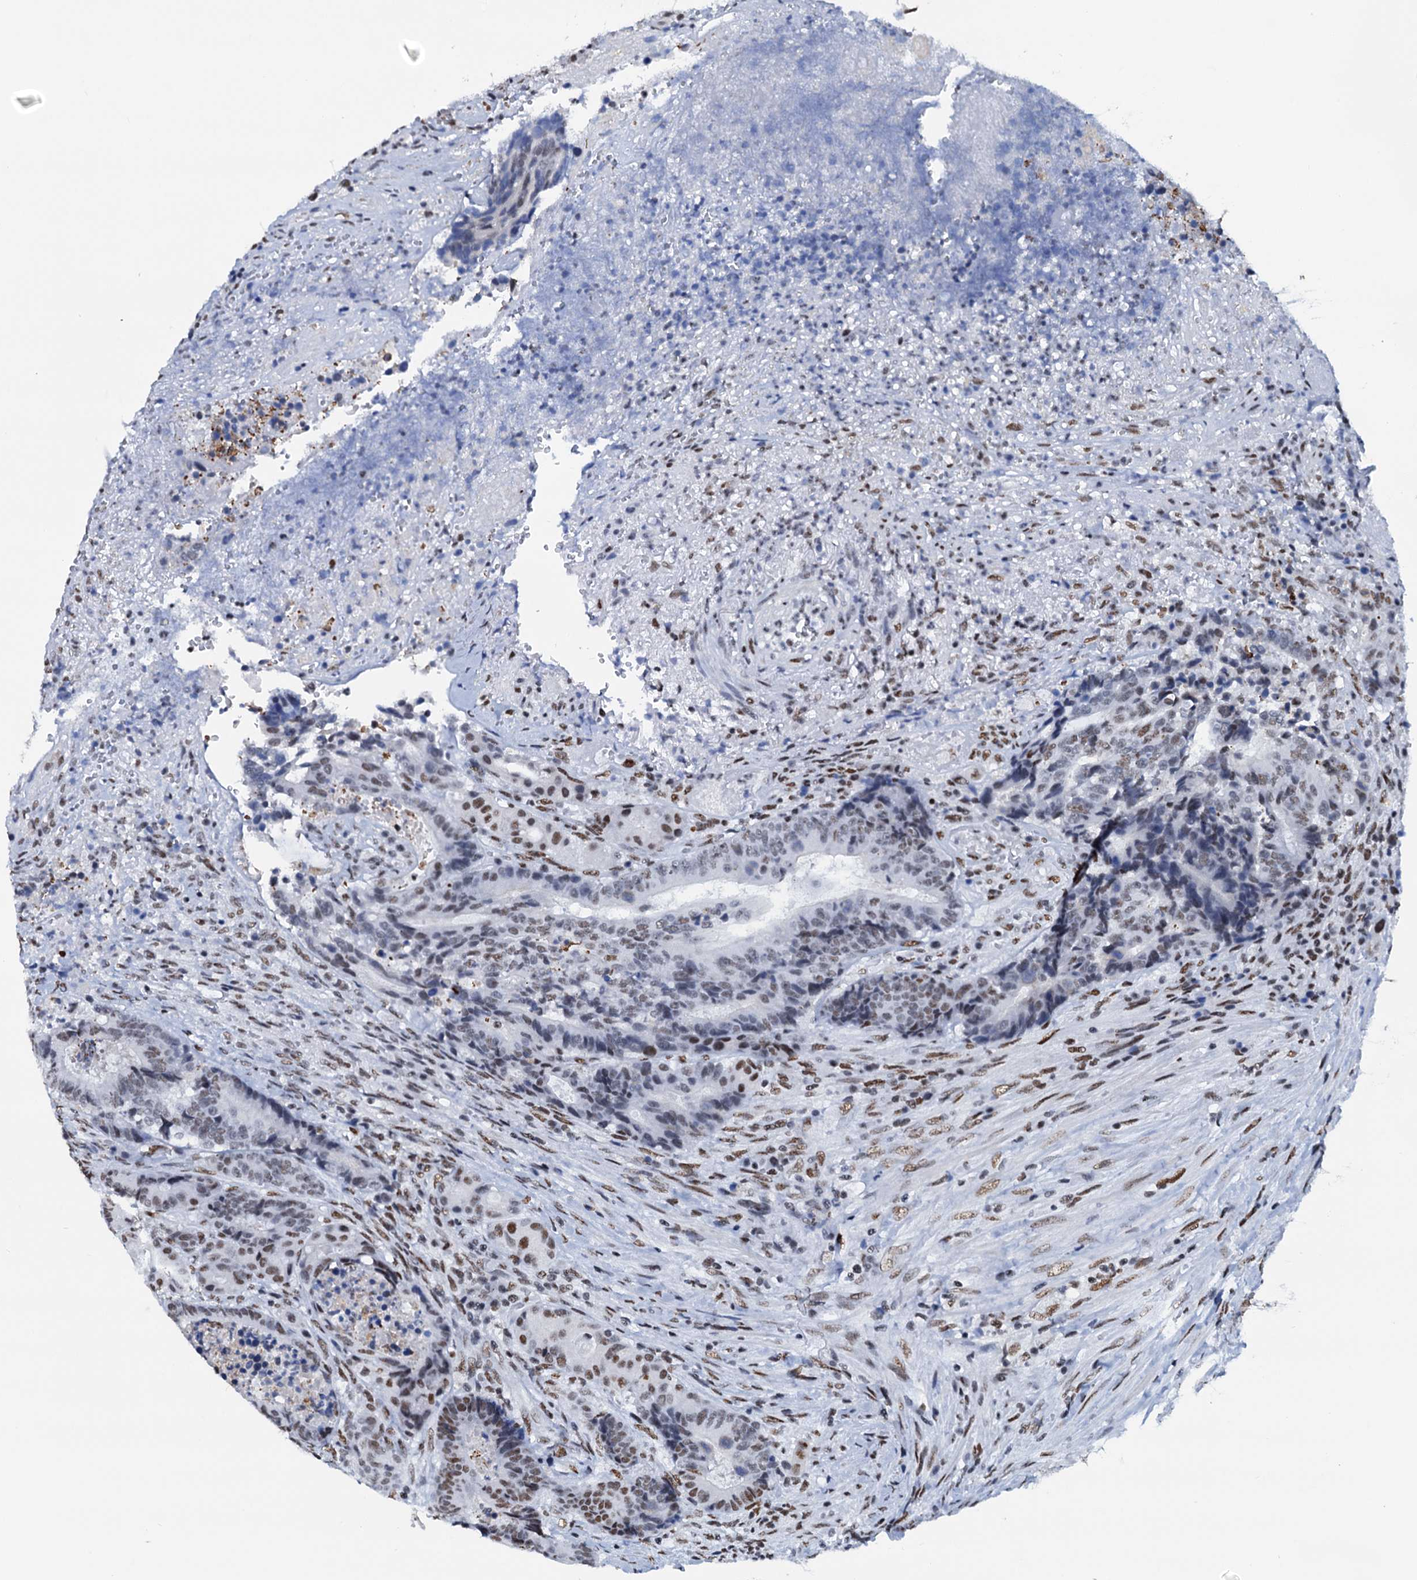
{"staining": {"intensity": "moderate", "quantity": "<25%", "location": "nuclear"}, "tissue": "colorectal cancer", "cell_type": "Tumor cells", "image_type": "cancer", "snomed": [{"axis": "morphology", "description": "Adenocarcinoma, NOS"}, {"axis": "topography", "description": "Rectum"}], "caption": "Immunohistochemistry staining of colorectal adenocarcinoma, which exhibits low levels of moderate nuclear staining in about <25% of tumor cells indicating moderate nuclear protein expression. The staining was performed using DAB (brown) for protein detection and nuclei were counterstained in hematoxylin (blue).", "gene": "SLTM", "patient": {"sex": "male", "age": 69}}